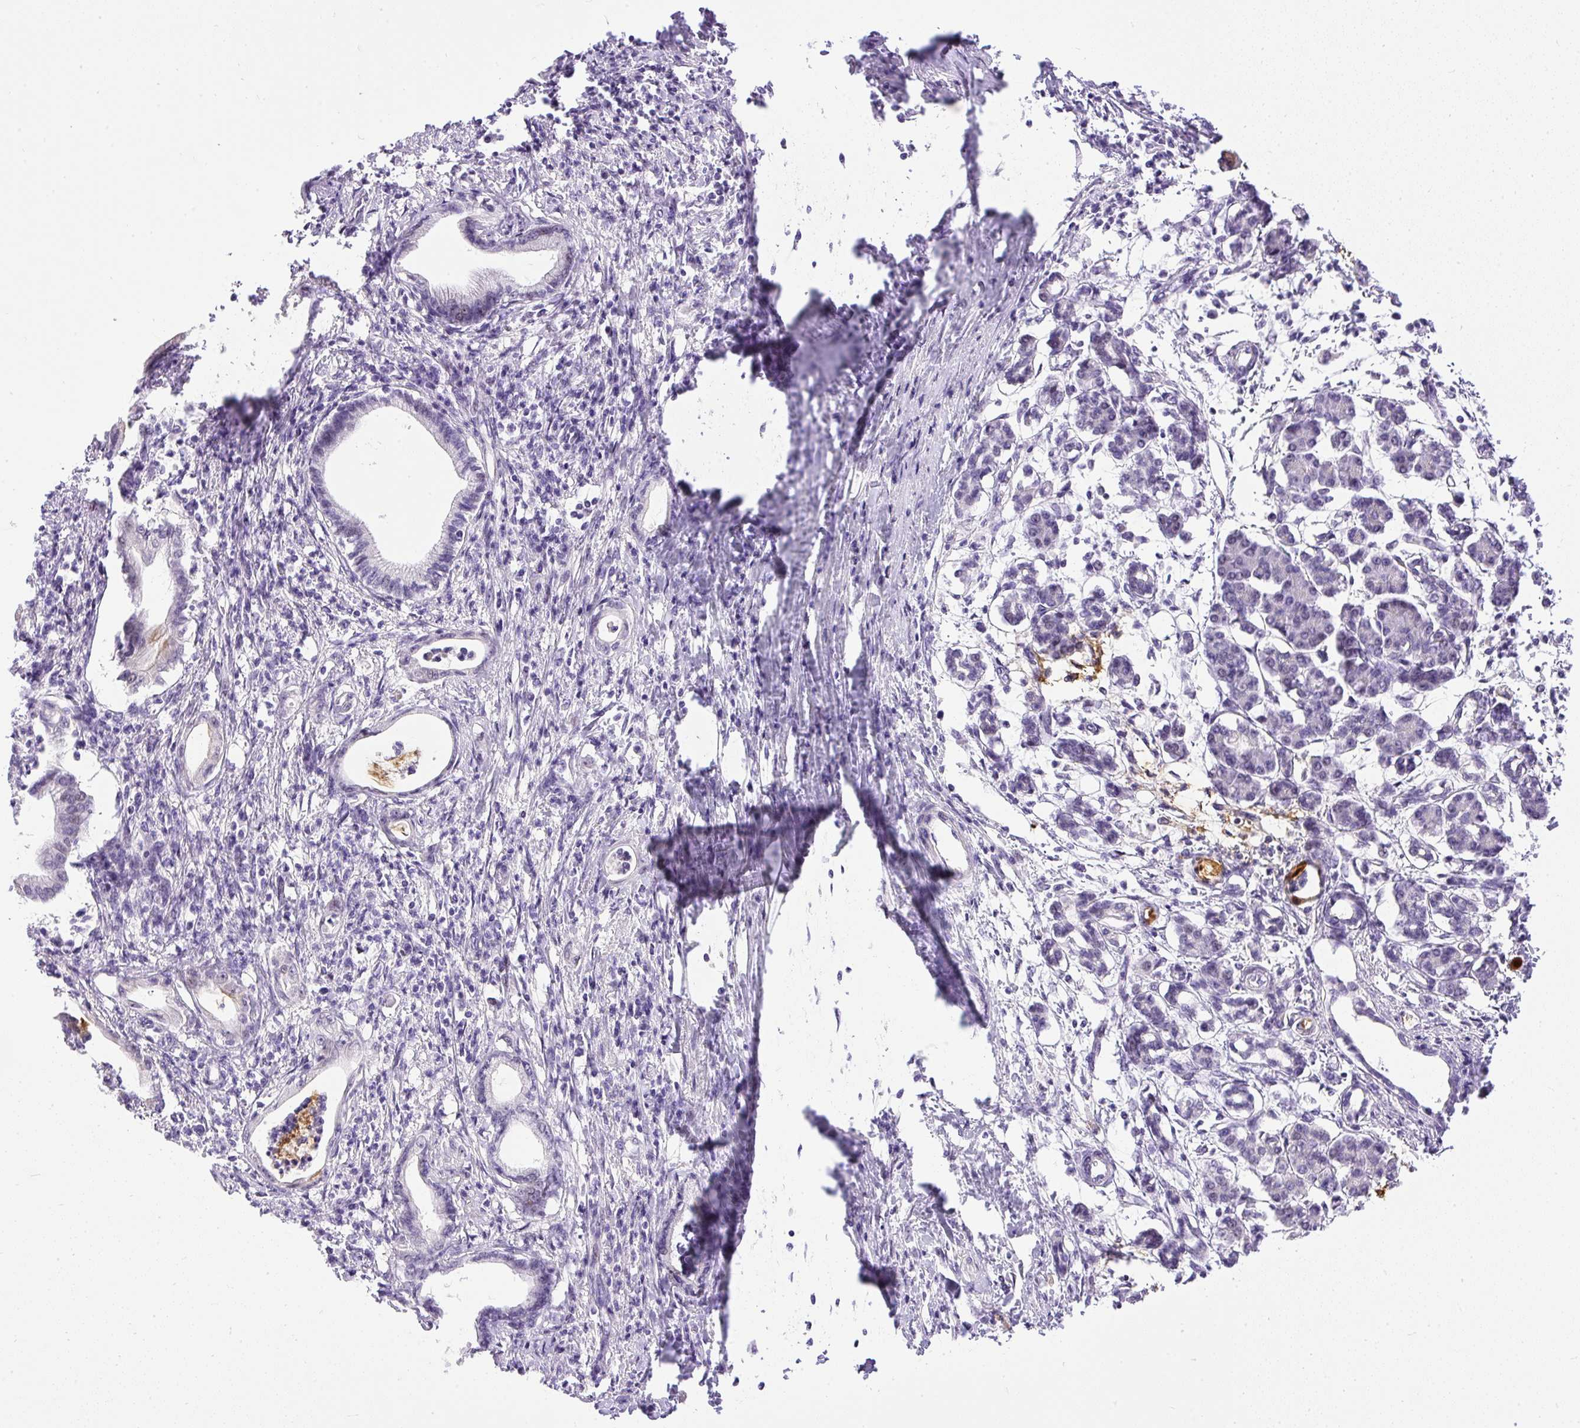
{"staining": {"intensity": "negative", "quantity": "none", "location": "none"}, "tissue": "pancreatic cancer", "cell_type": "Tumor cells", "image_type": "cancer", "snomed": [{"axis": "morphology", "description": "Adenocarcinoma, NOS"}, {"axis": "topography", "description": "Pancreas"}], "caption": "There is no significant positivity in tumor cells of pancreatic cancer (adenocarcinoma). (Brightfield microscopy of DAB immunohistochemistry (IHC) at high magnification).", "gene": "WNT10B", "patient": {"sex": "female", "age": 55}}